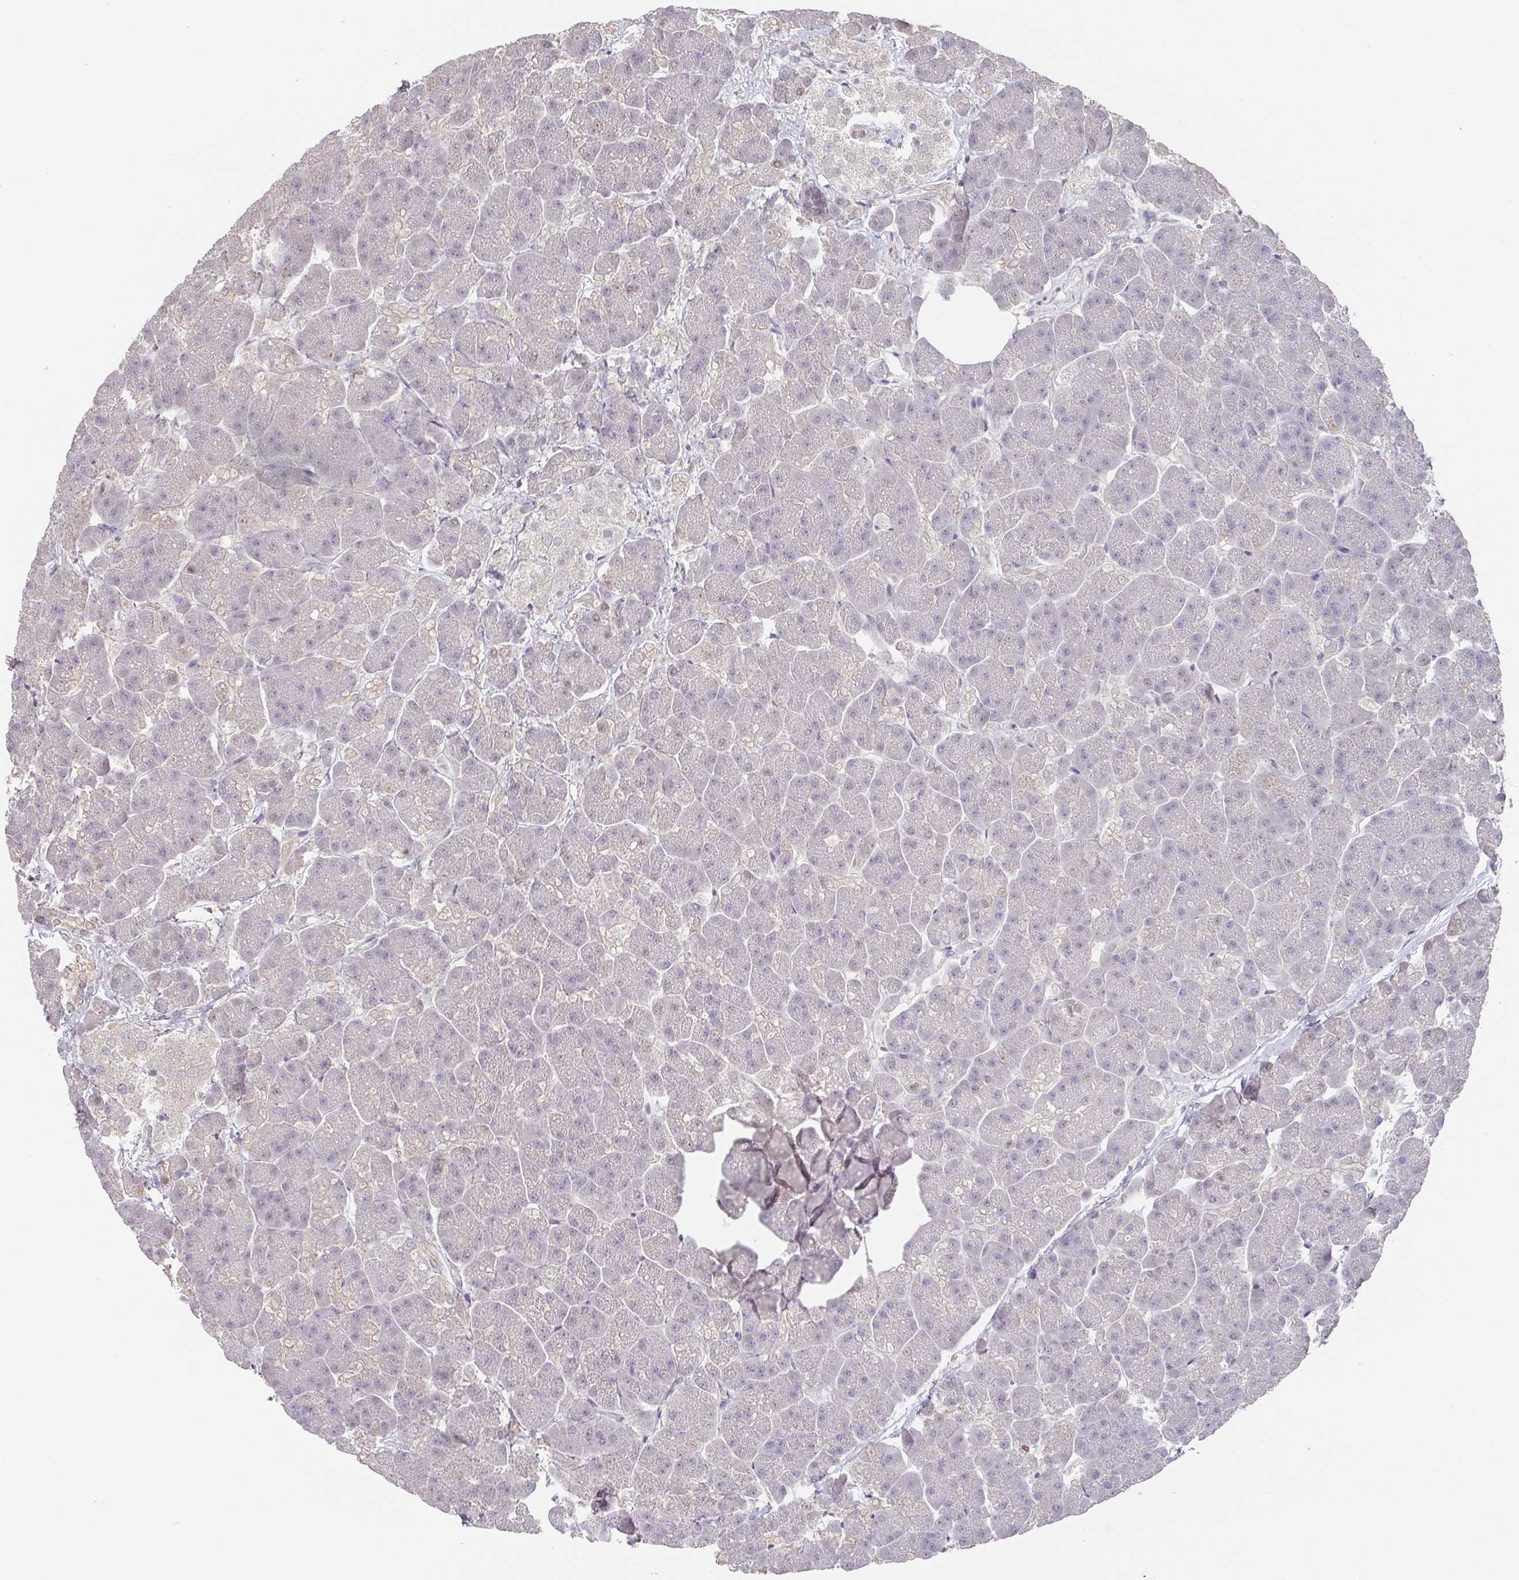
{"staining": {"intensity": "weak", "quantity": "<25%", "location": "nuclear"}, "tissue": "pancreas", "cell_type": "Exocrine glandular cells", "image_type": "normal", "snomed": [{"axis": "morphology", "description": "Normal tissue, NOS"}, {"axis": "topography", "description": "Pancreas"}, {"axis": "topography", "description": "Peripheral nerve tissue"}], "caption": "A histopathology image of human pancreas is negative for staining in exocrine glandular cells.", "gene": "FOXN4", "patient": {"sex": "male", "age": 54}}